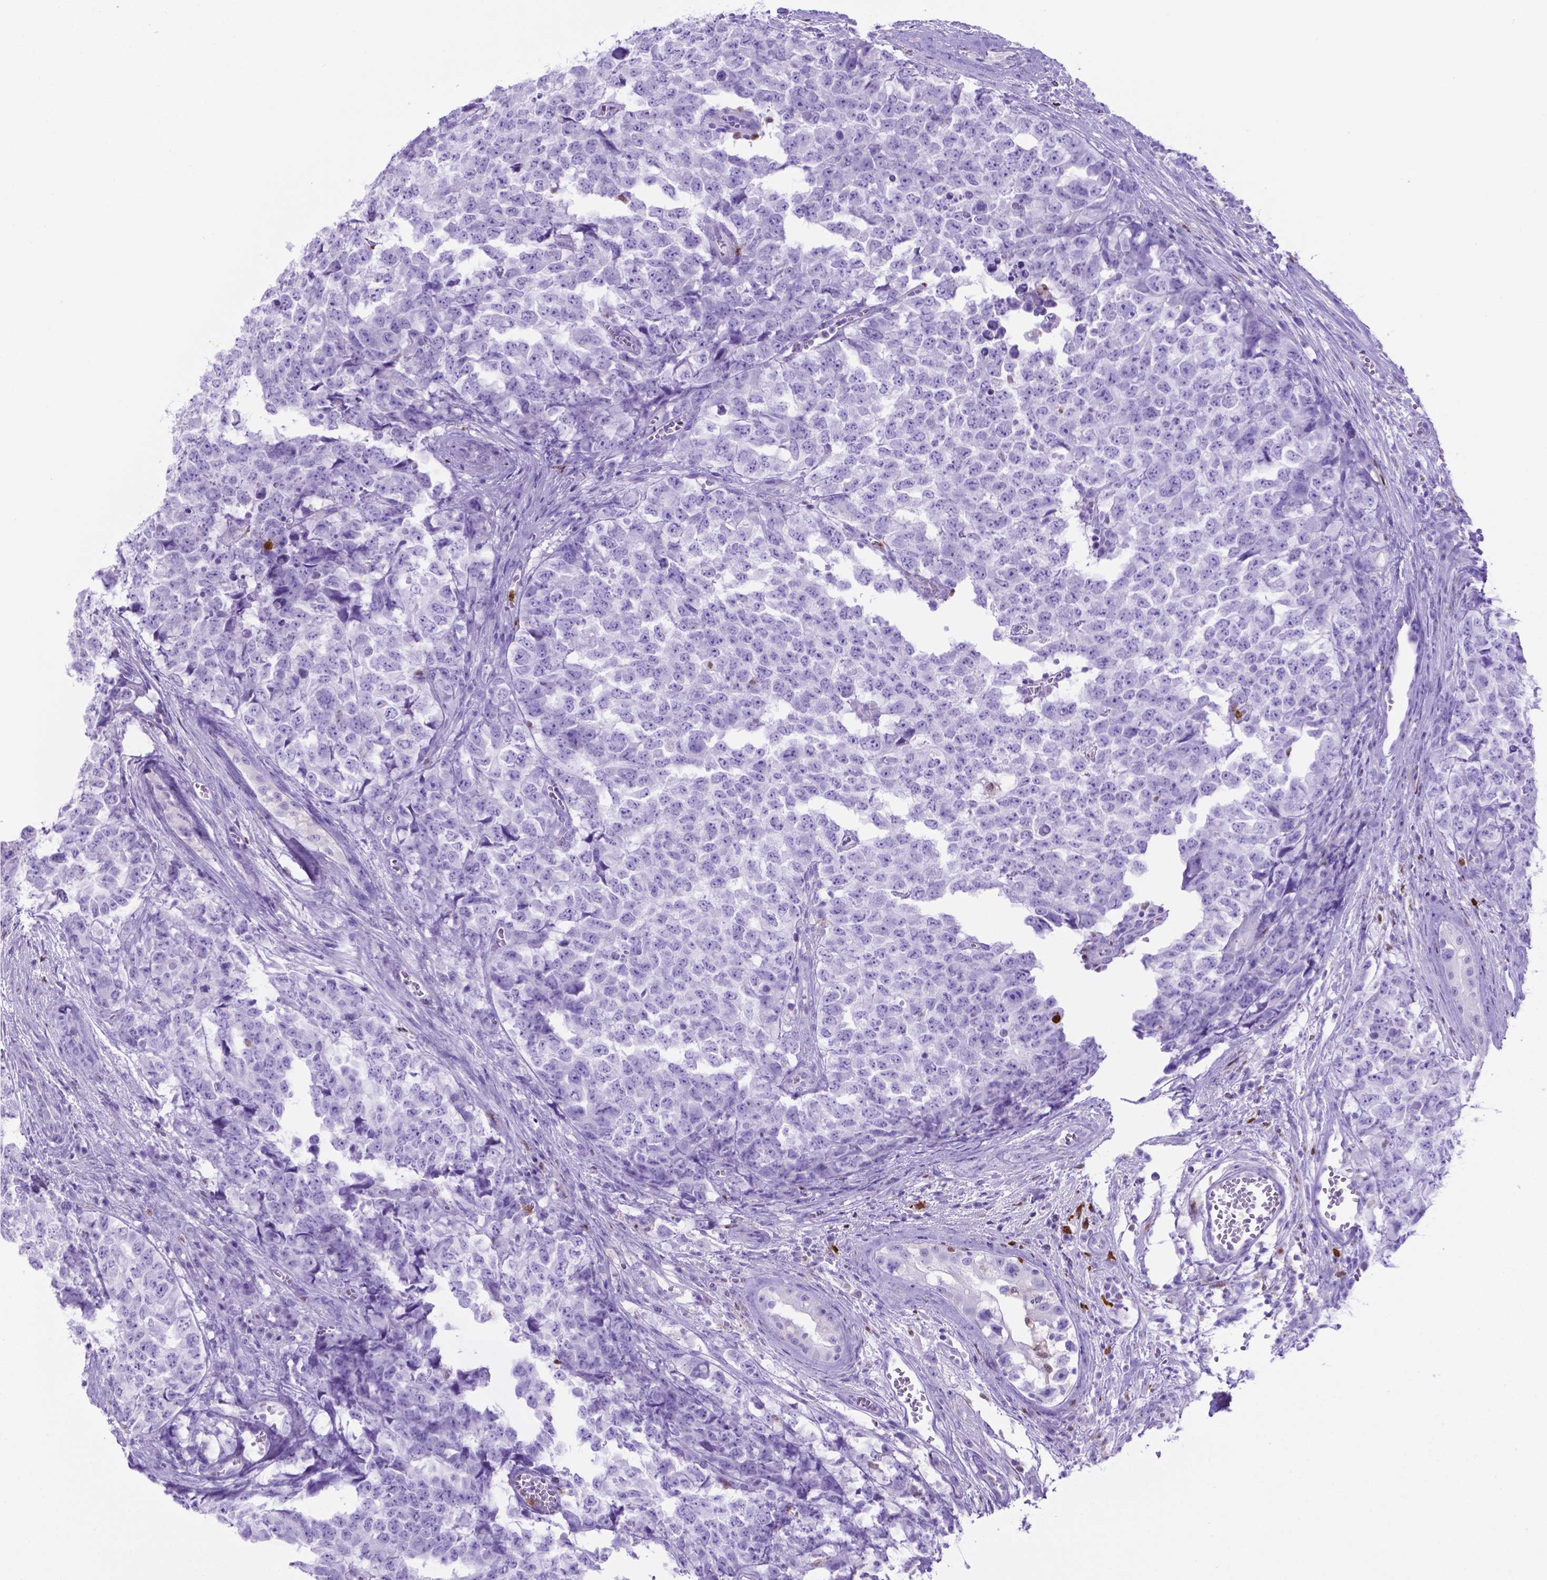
{"staining": {"intensity": "negative", "quantity": "none", "location": "none"}, "tissue": "testis cancer", "cell_type": "Tumor cells", "image_type": "cancer", "snomed": [{"axis": "morphology", "description": "Carcinoma, Embryonal, NOS"}, {"axis": "topography", "description": "Testis"}], "caption": "Tumor cells show no significant staining in testis cancer. (DAB (3,3'-diaminobenzidine) IHC visualized using brightfield microscopy, high magnification).", "gene": "LZTR1", "patient": {"sex": "male", "age": 23}}